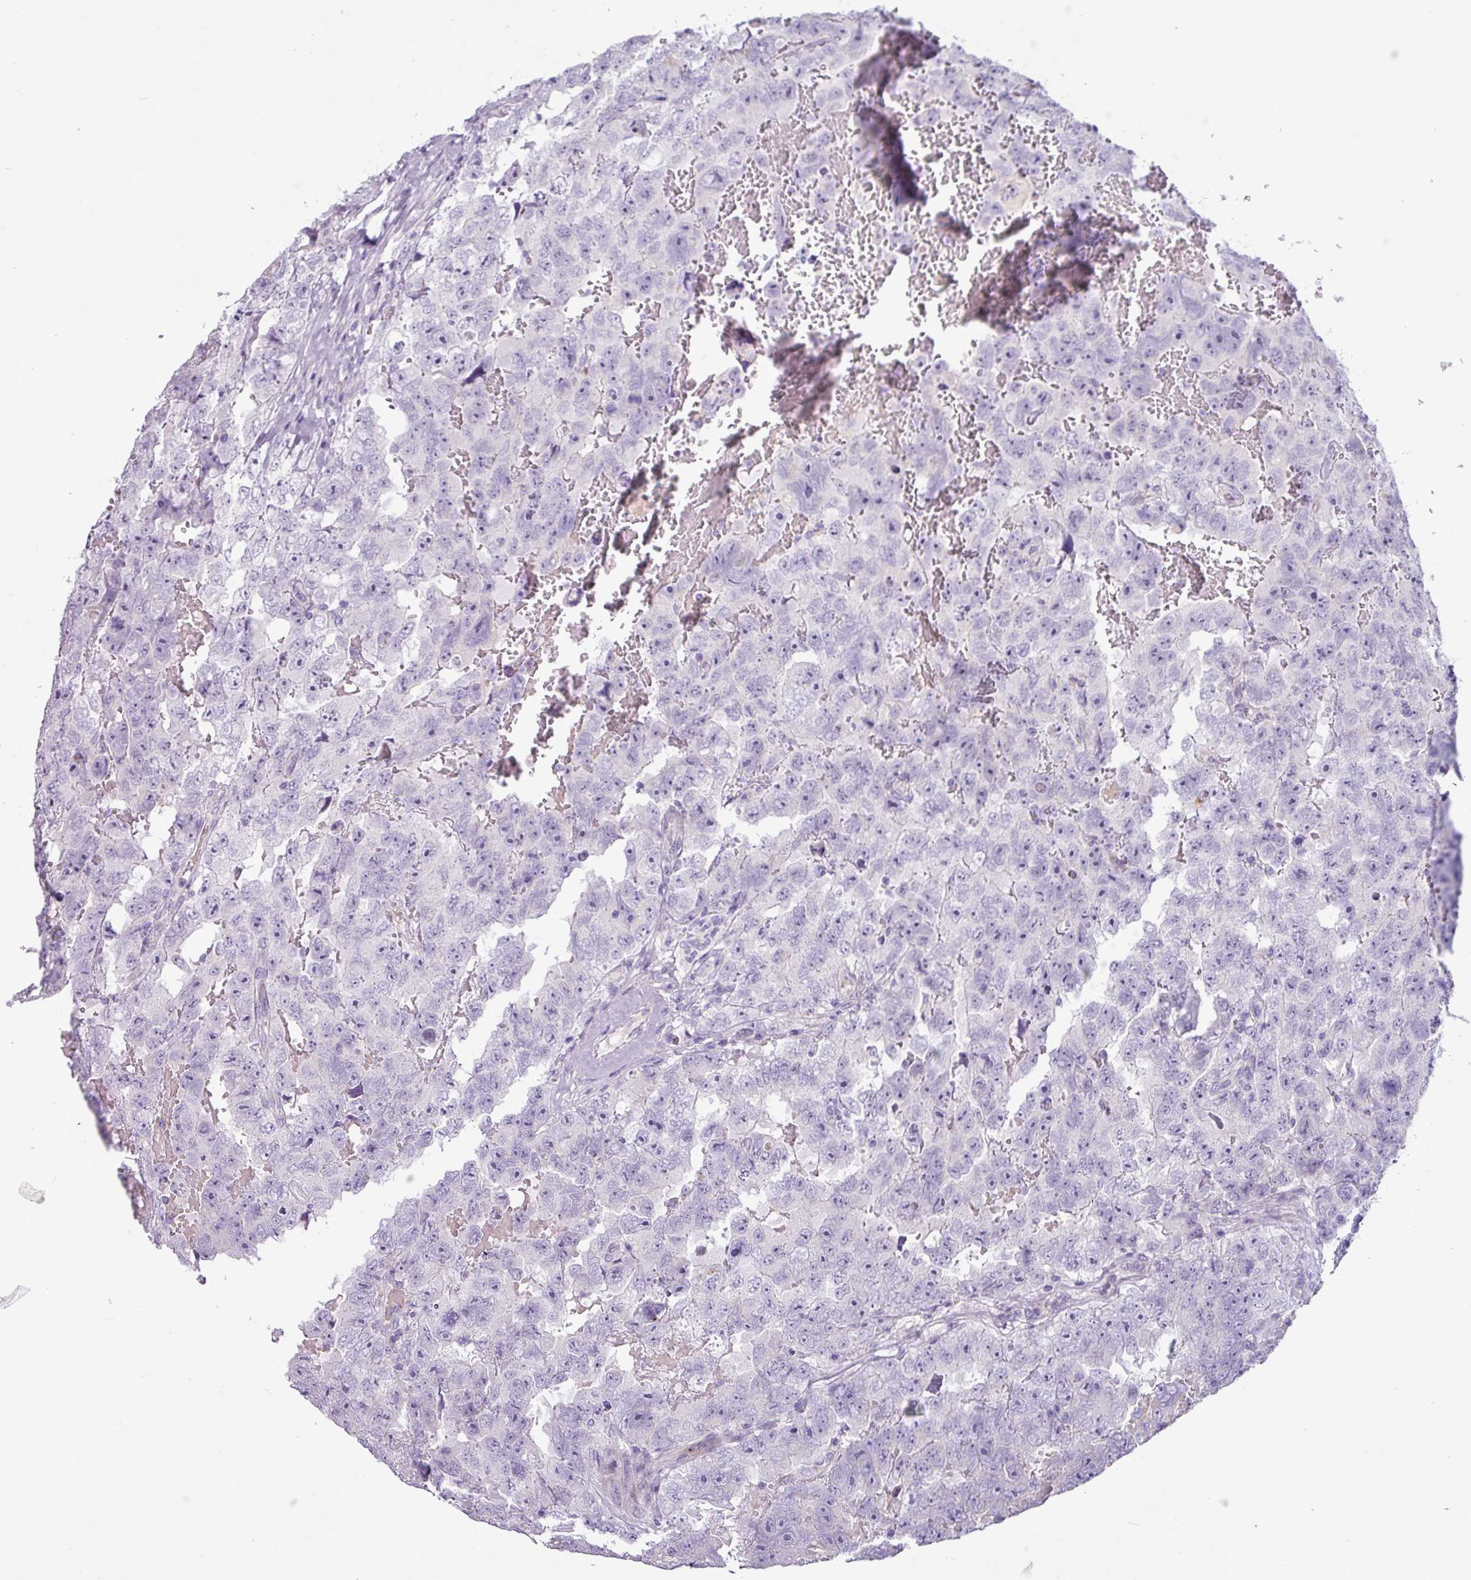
{"staining": {"intensity": "negative", "quantity": "none", "location": "none"}, "tissue": "testis cancer", "cell_type": "Tumor cells", "image_type": "cancer", "snomed": [{"axis": "morphology", "description": "Carcinoma, Embryonal, NOS"}, {"axis": "topography", "description": "Testis"}], "caption": "Tumor cells show no significant positivity in testis cancer.", "gene": "RGS16", "patient": {"sex": "male", "age": 45}}